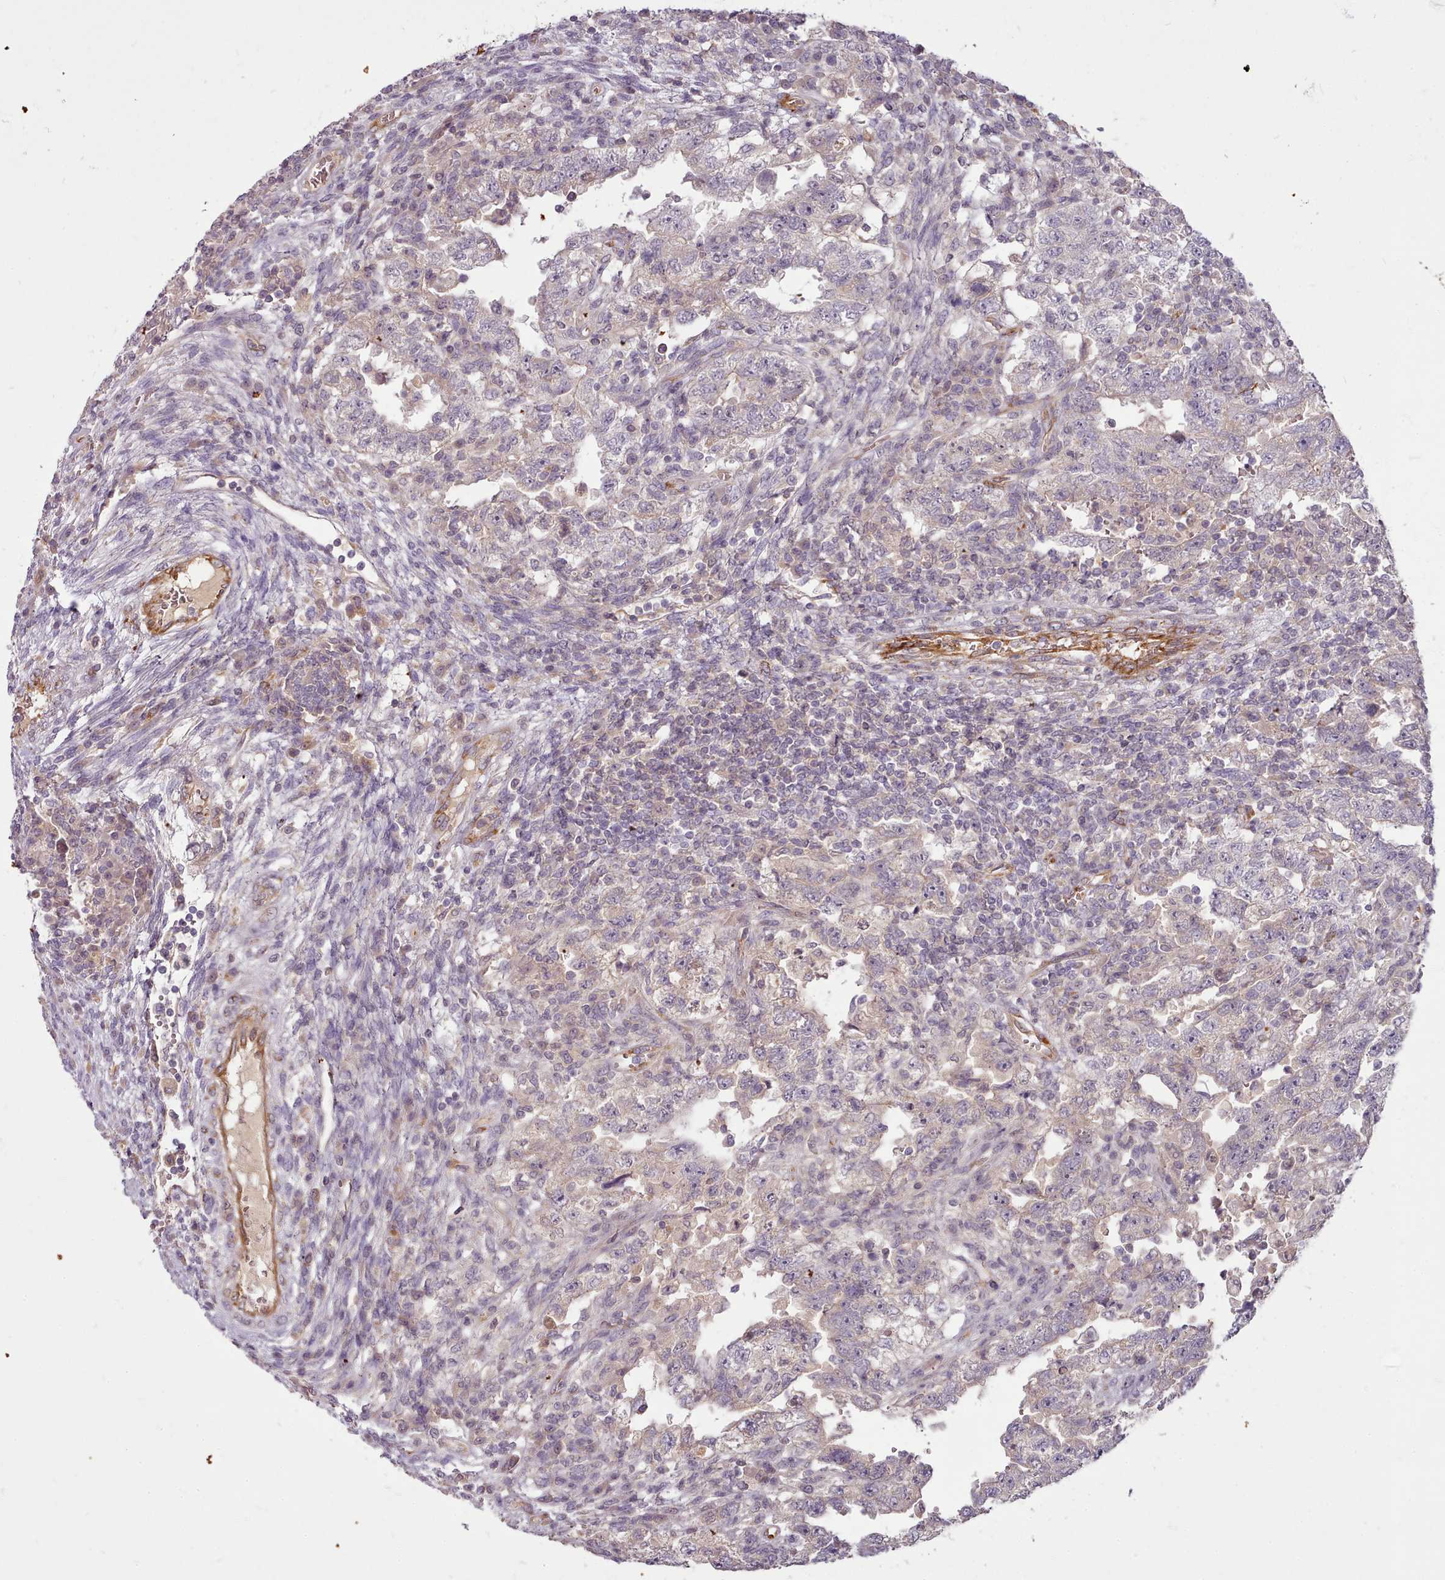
{"staining": {"intensity": "negative", "quantity": "none", "location": "none"}, "tissue": "testis cancer", "cell_type": "Tumor cells", "image_type": "cancer", "snomed": [{"axis": "morphology", "description": "Carcinoma, Embryonal, NOS"}, {"axis": "topography", "description": "Testis"}], "caption": "Immunohistochemistry (IHC) of testis cancer shows no staining in tumor cells. (Stains: DAB (3,3'-diaminobenzidine) immunohistochemistry (IHC) with hematoxylin counter stain, Microscopy: brightfield microscopy at high magnification).", "gene": "C1QTNF5", "patient": {"sex": "male", "age": 26}}